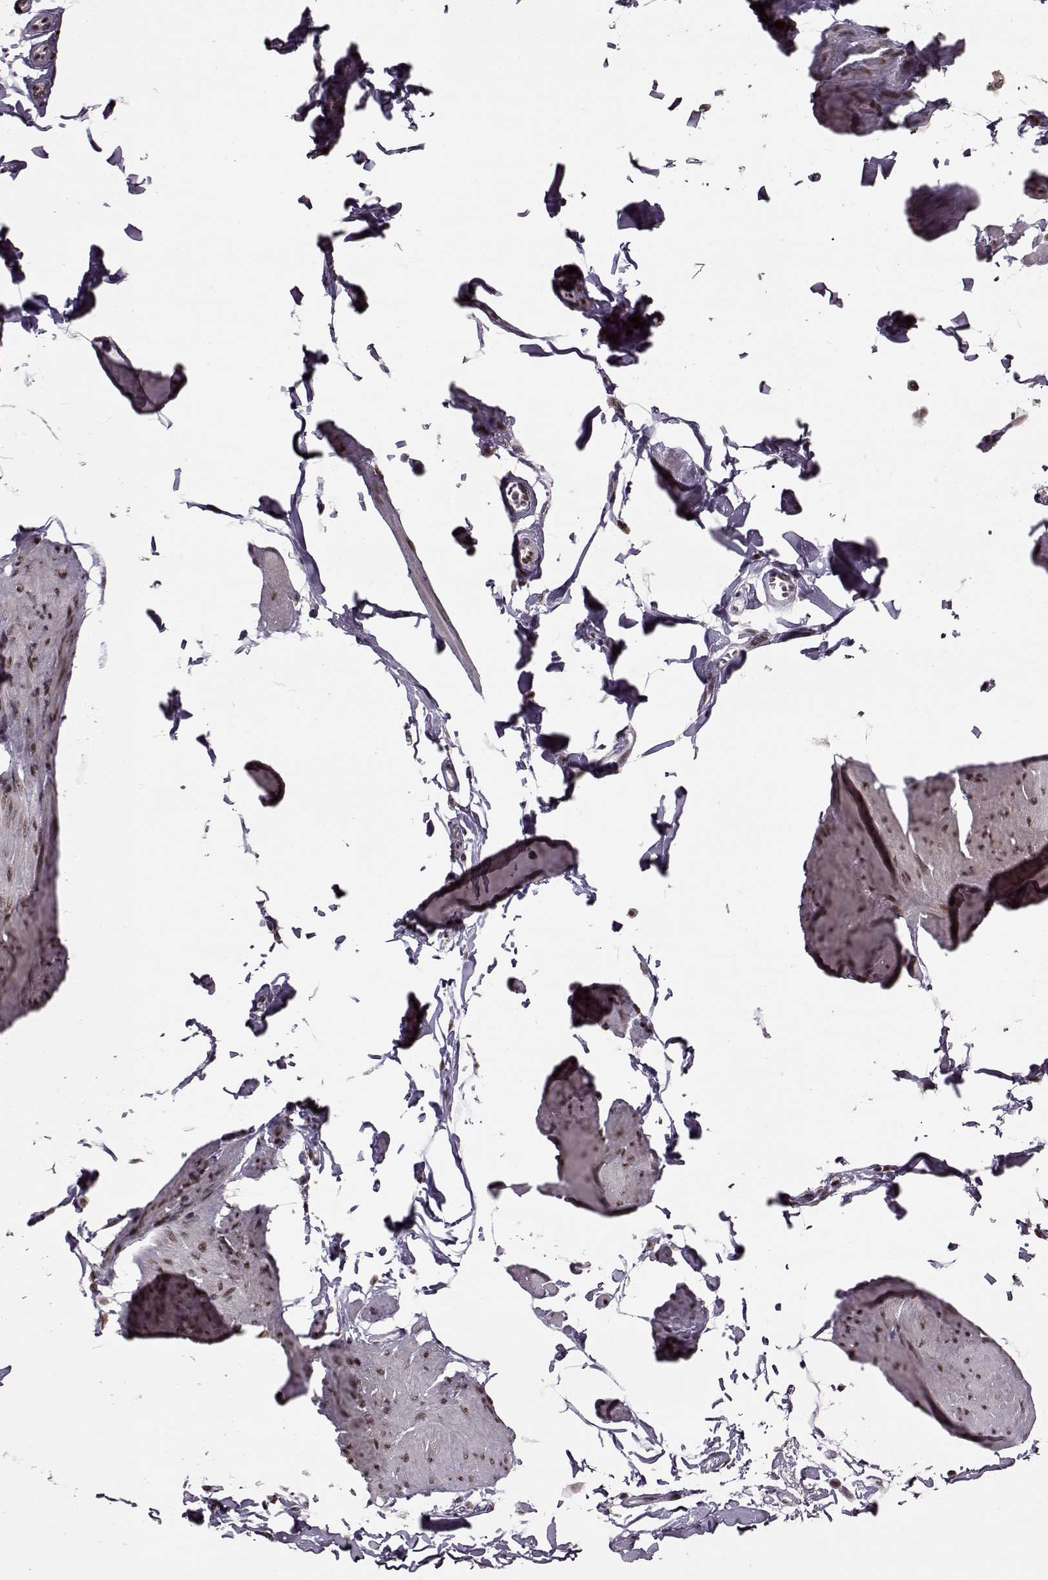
{"staining": {"intensity": "weak", "quantity": "25%-75%", "location": "nuclear"}, "tissue": "smooth muscle", "cell_type": "Smooth muscle cells", "image_type": "normal", "snomed": [{"axis": "morphology", "description": "Normal tissue, NOS"}, {"axis": "topography", "description": "Adipose tissue"}, {"axis": "topography", "description": "Smooth muscle"}, {"axis": "topography", "description": "Peripheral nerve tissue"}], "caption": "This is an image of immunohistochemistry (IHC) staining of benign smooth muscle, which shows weak expression in the nuclear of smooth muscle cells.", "gene": "FTO", "patient": {"sex": "male", "age": 83}}